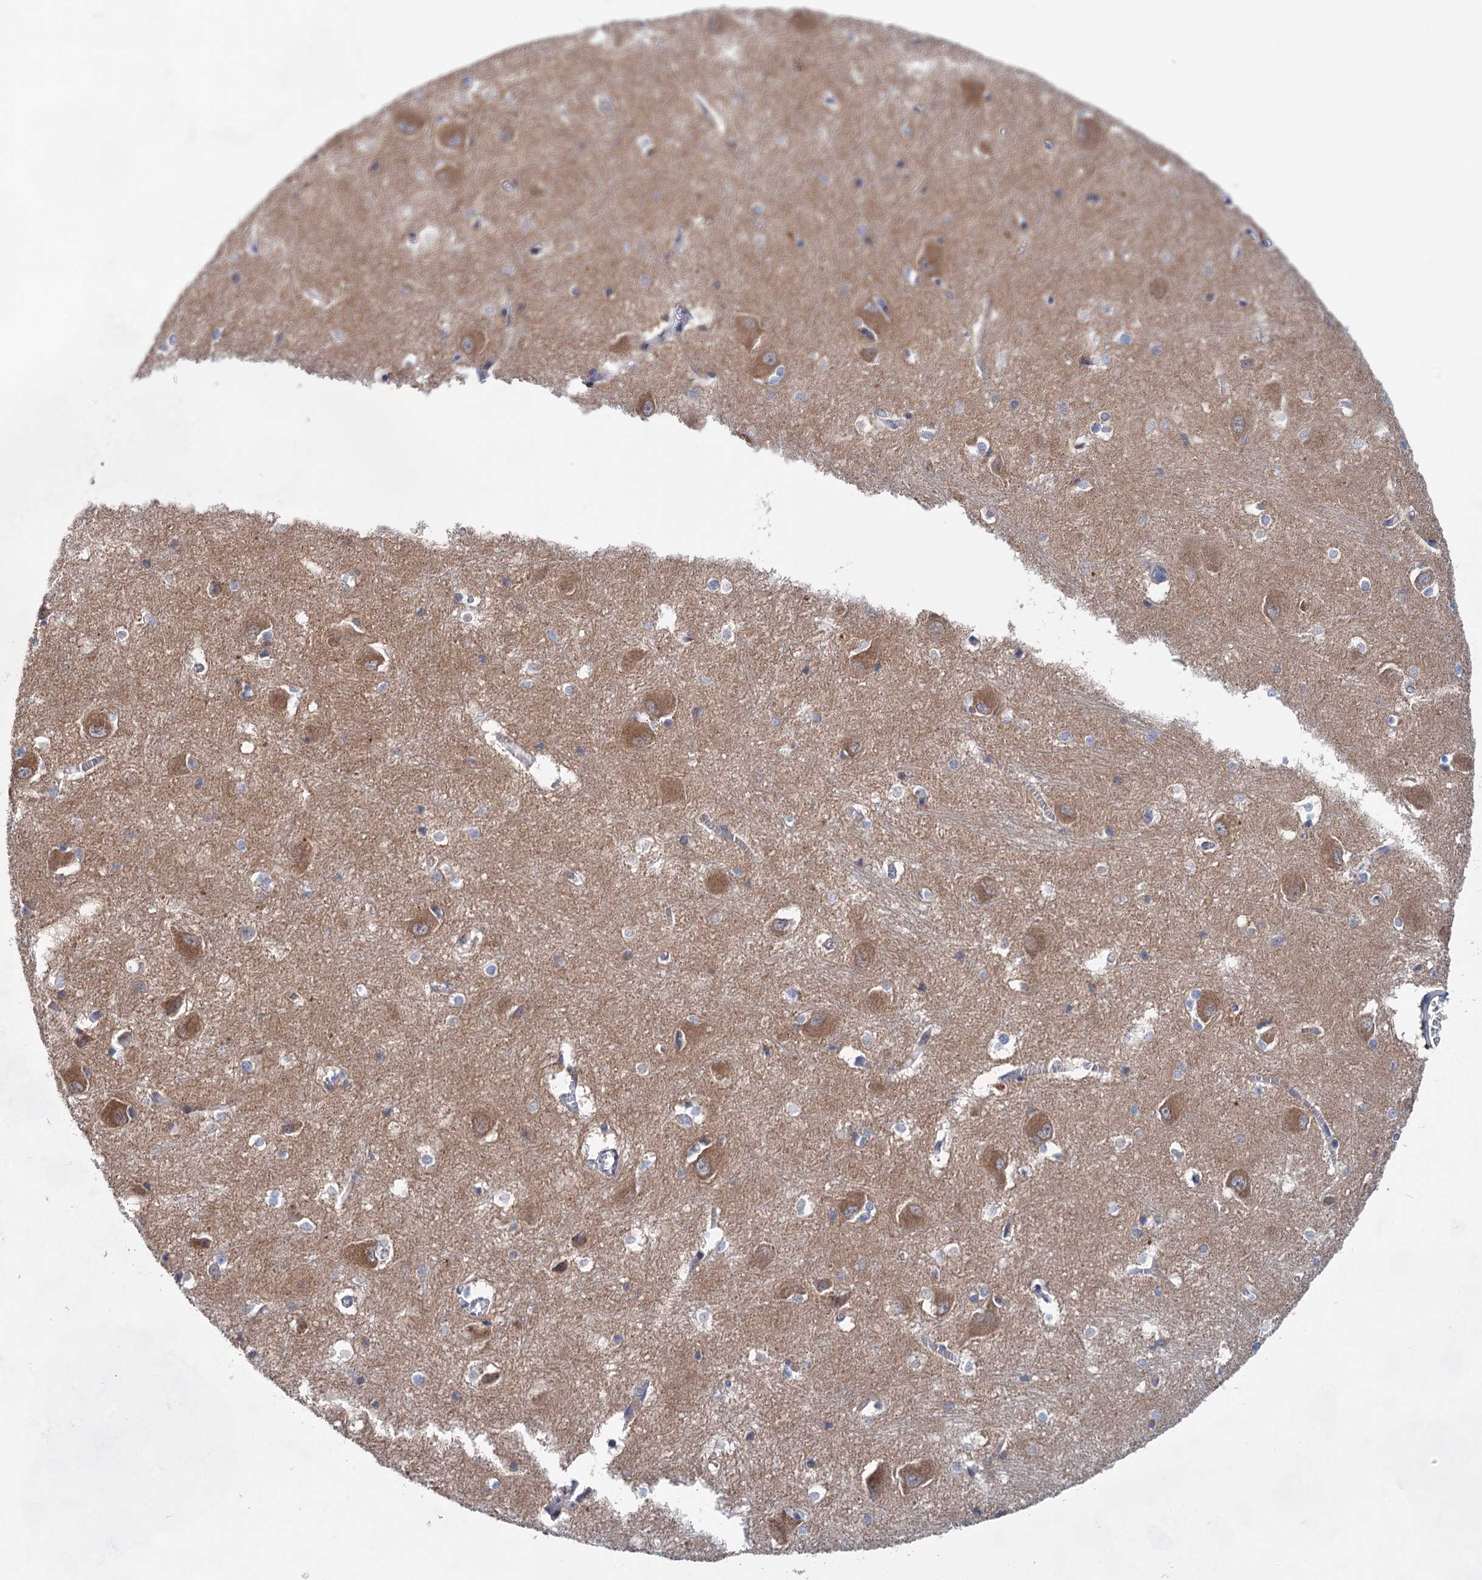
{"staining": {"intensity": "negative", "quantity": "none", "location": "none"}, "tissue": "caudate", "cell_type": "Glial cells", "image_type": "normal", "snomed": [{"axis": "morphology", "description": "Normal tissue, NOS"}, {"axis": "topography", "description": "Lateral ventricle wall"}], "caption": "DAB (3,3'-diaminobenzidine) immunohistochemical staining of unremarkable human caudate exhibits no significant staining in glial cells.", "gene": "MORN3", "patient": {"sex": "male", "age": 37}}